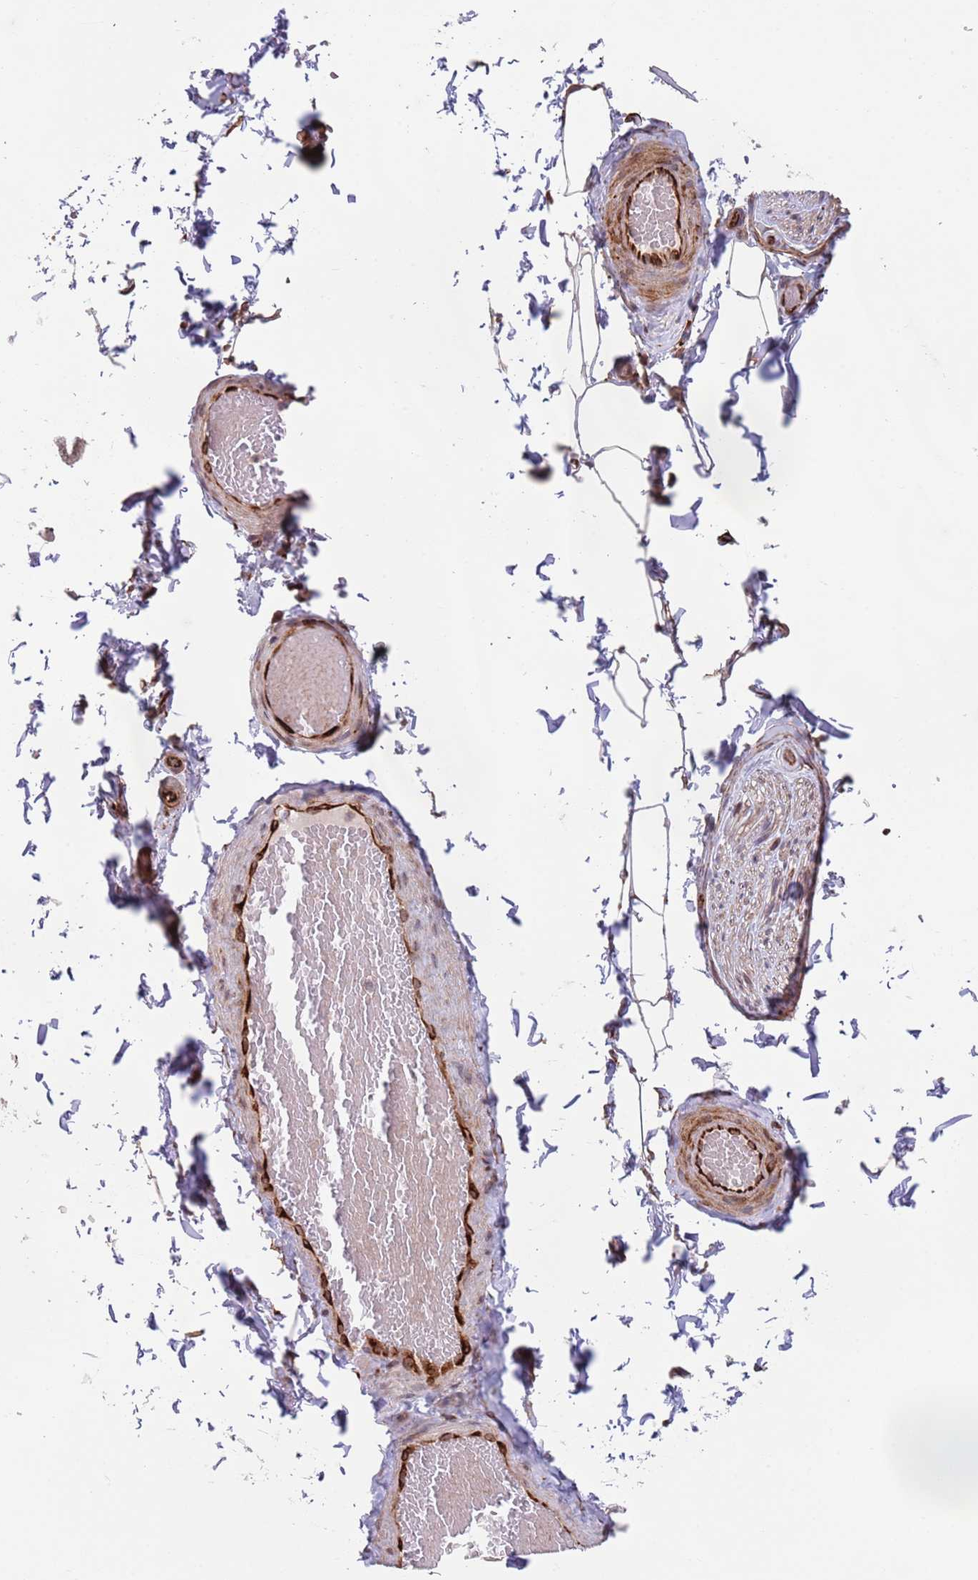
{"staining": {"intensity": "moderate", "quantity": "<25%", "location": "nuclear"}, "tissue": "adipose tissue", "cell_type": "Adipocytes", "image_type": "normal", "snomed": [{"axis": "morphology", "description": "Normal tissue, NOS"}, {"axis": "topography", "description": "Soft tissue"}, {"axis": "topography", "description": "Vascular tissue"}, {"axis": "topography", "description": "Peripheral nerve tissue"}], "caption": "Immunohistochemistry (DAB) staining of unremarkable adipose tissue reveals moderate nuclear protein positivity in about <25% of adipocytes.", "gene": "CHD9", "patient": {"sex": "male", "age": 32}}